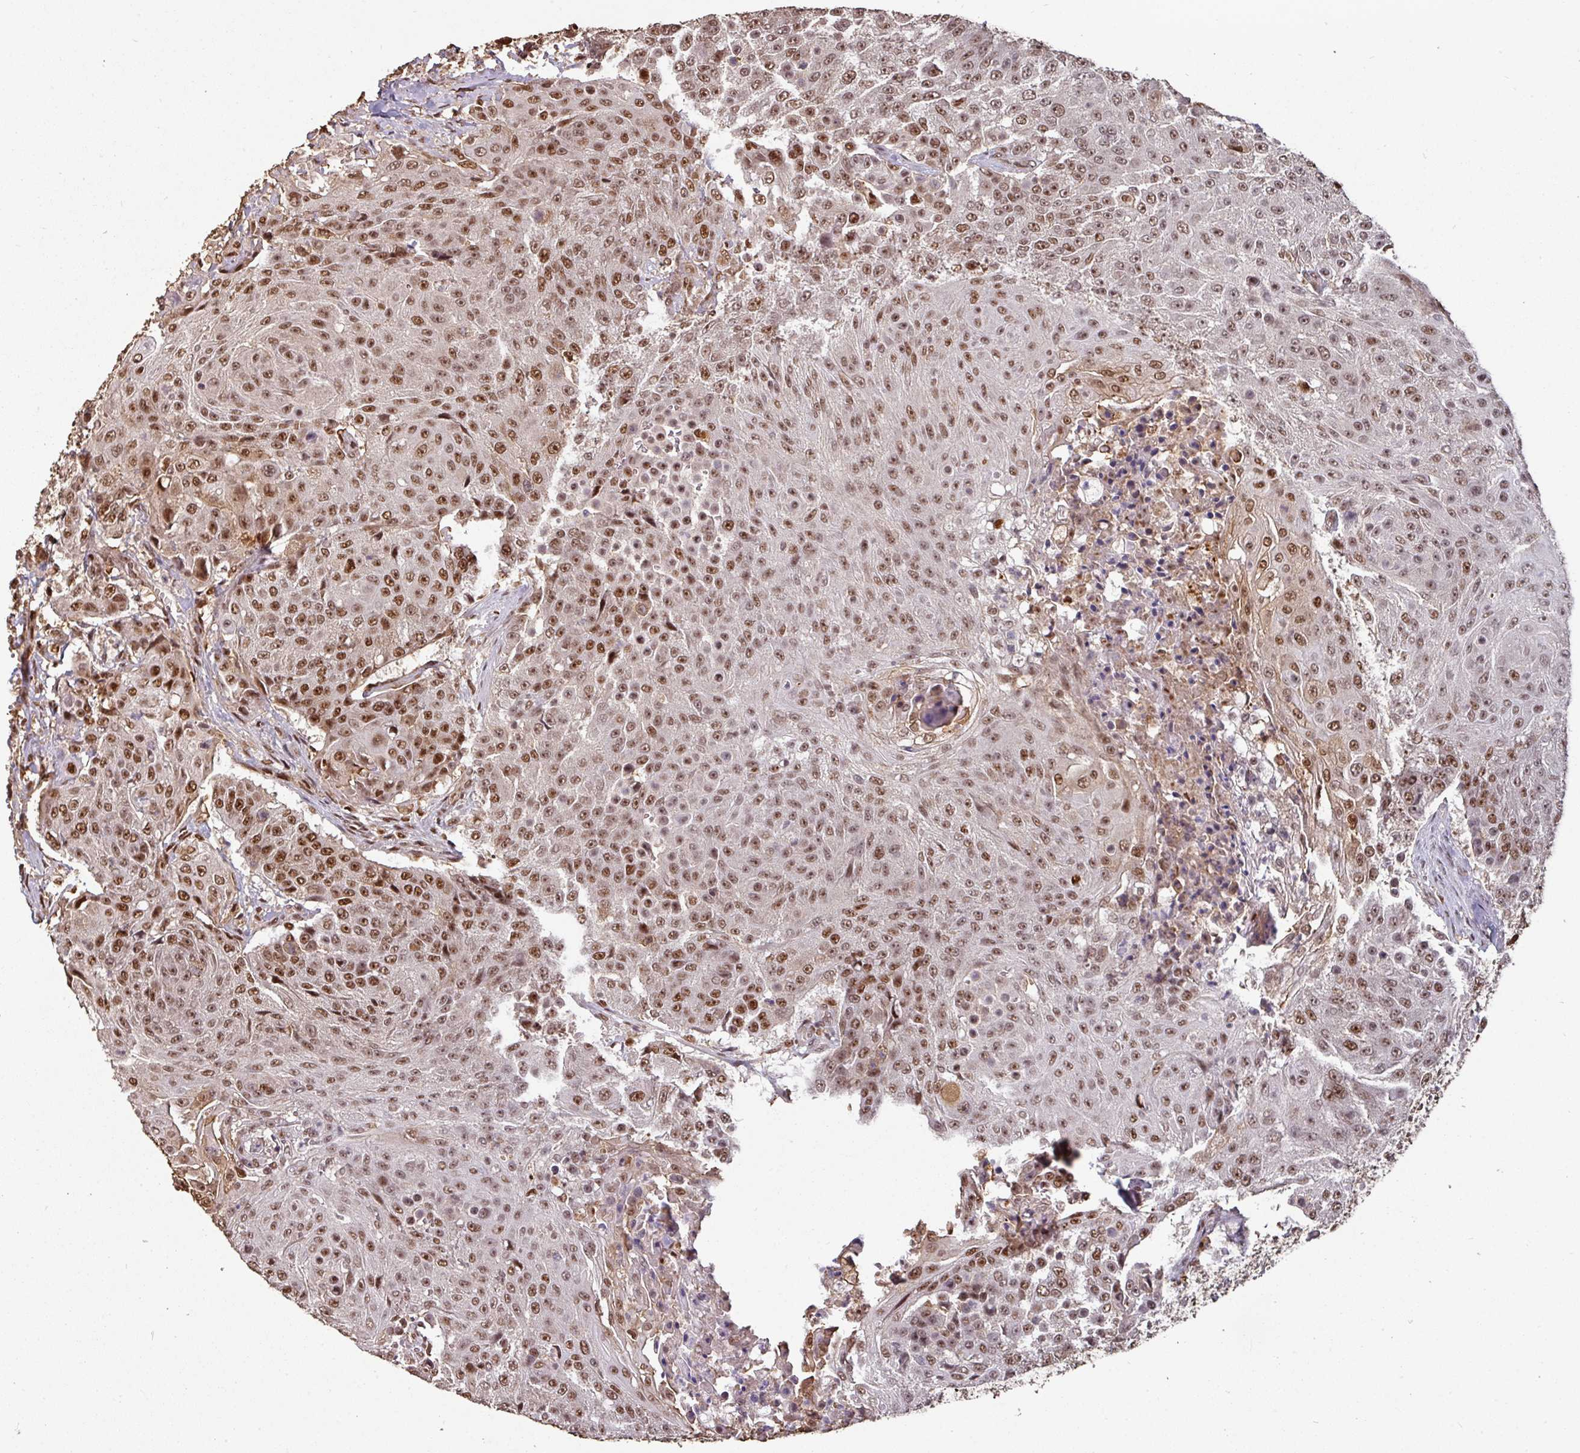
{"staining": {"intensity": "moderate", "quantity": ">75%", "location": "nuclear"}, "tissue": "urothelial cancer", "cell_type": "Tumor cells", "image_type": "cancer", "snomed": [{"axis": "morphology", "description": "Urothelial carcinoma, High grade"}, {"axis": "topography", "description": "Urinary bladder"}], "caption": "Immunohistochemistry photomicrograph of human urothelial cancer stained for a protein (brown), which displays medium levels of moderate nuclear staining in approximately >75% of tumor cells.", "gene": "POLD1", "patient": {"sex": "female", "age": 63}}